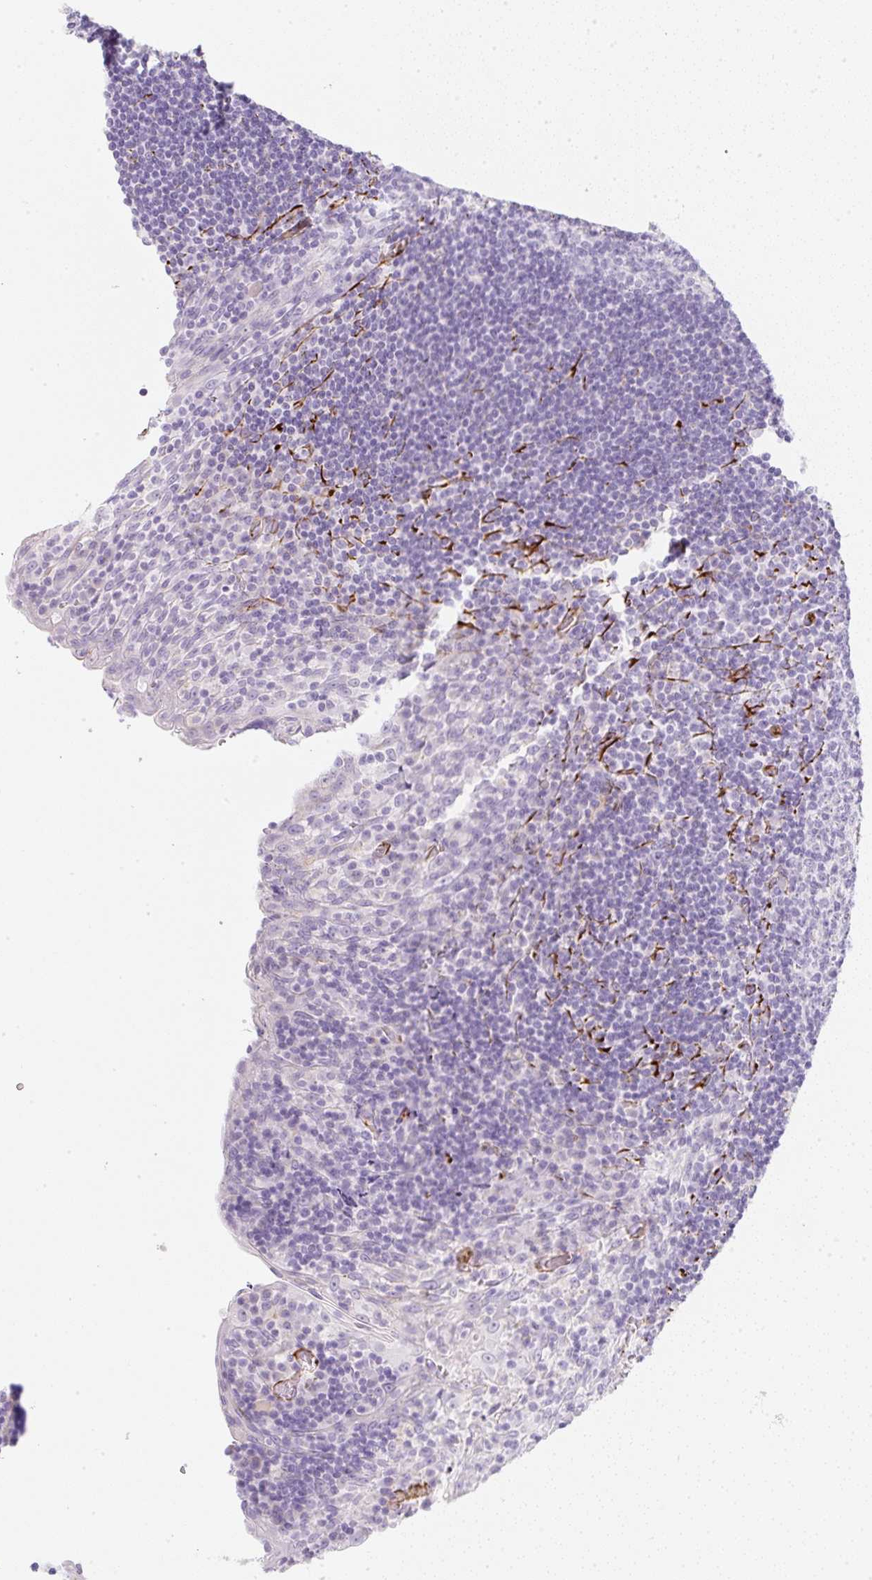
{"staining": {"intensity": "negative", "quantity": "none", "location": "none"}, "tissue": "tonsil", "cell_type": "Germinal center cells", "image_type": "normal", "snomed": [{"axis": "morphology", "description": "Normal tissue, NOS"}, {"axis": "topography", "description": "Tonsil"}], "caption": "An immunohistochemistry (IHC) histopathology image of benign tonsil is shown. There is no staining in germinal center cells of tonsil.", "gene": "ZNF689", "patient": {"sex": "male", "age": 17}}